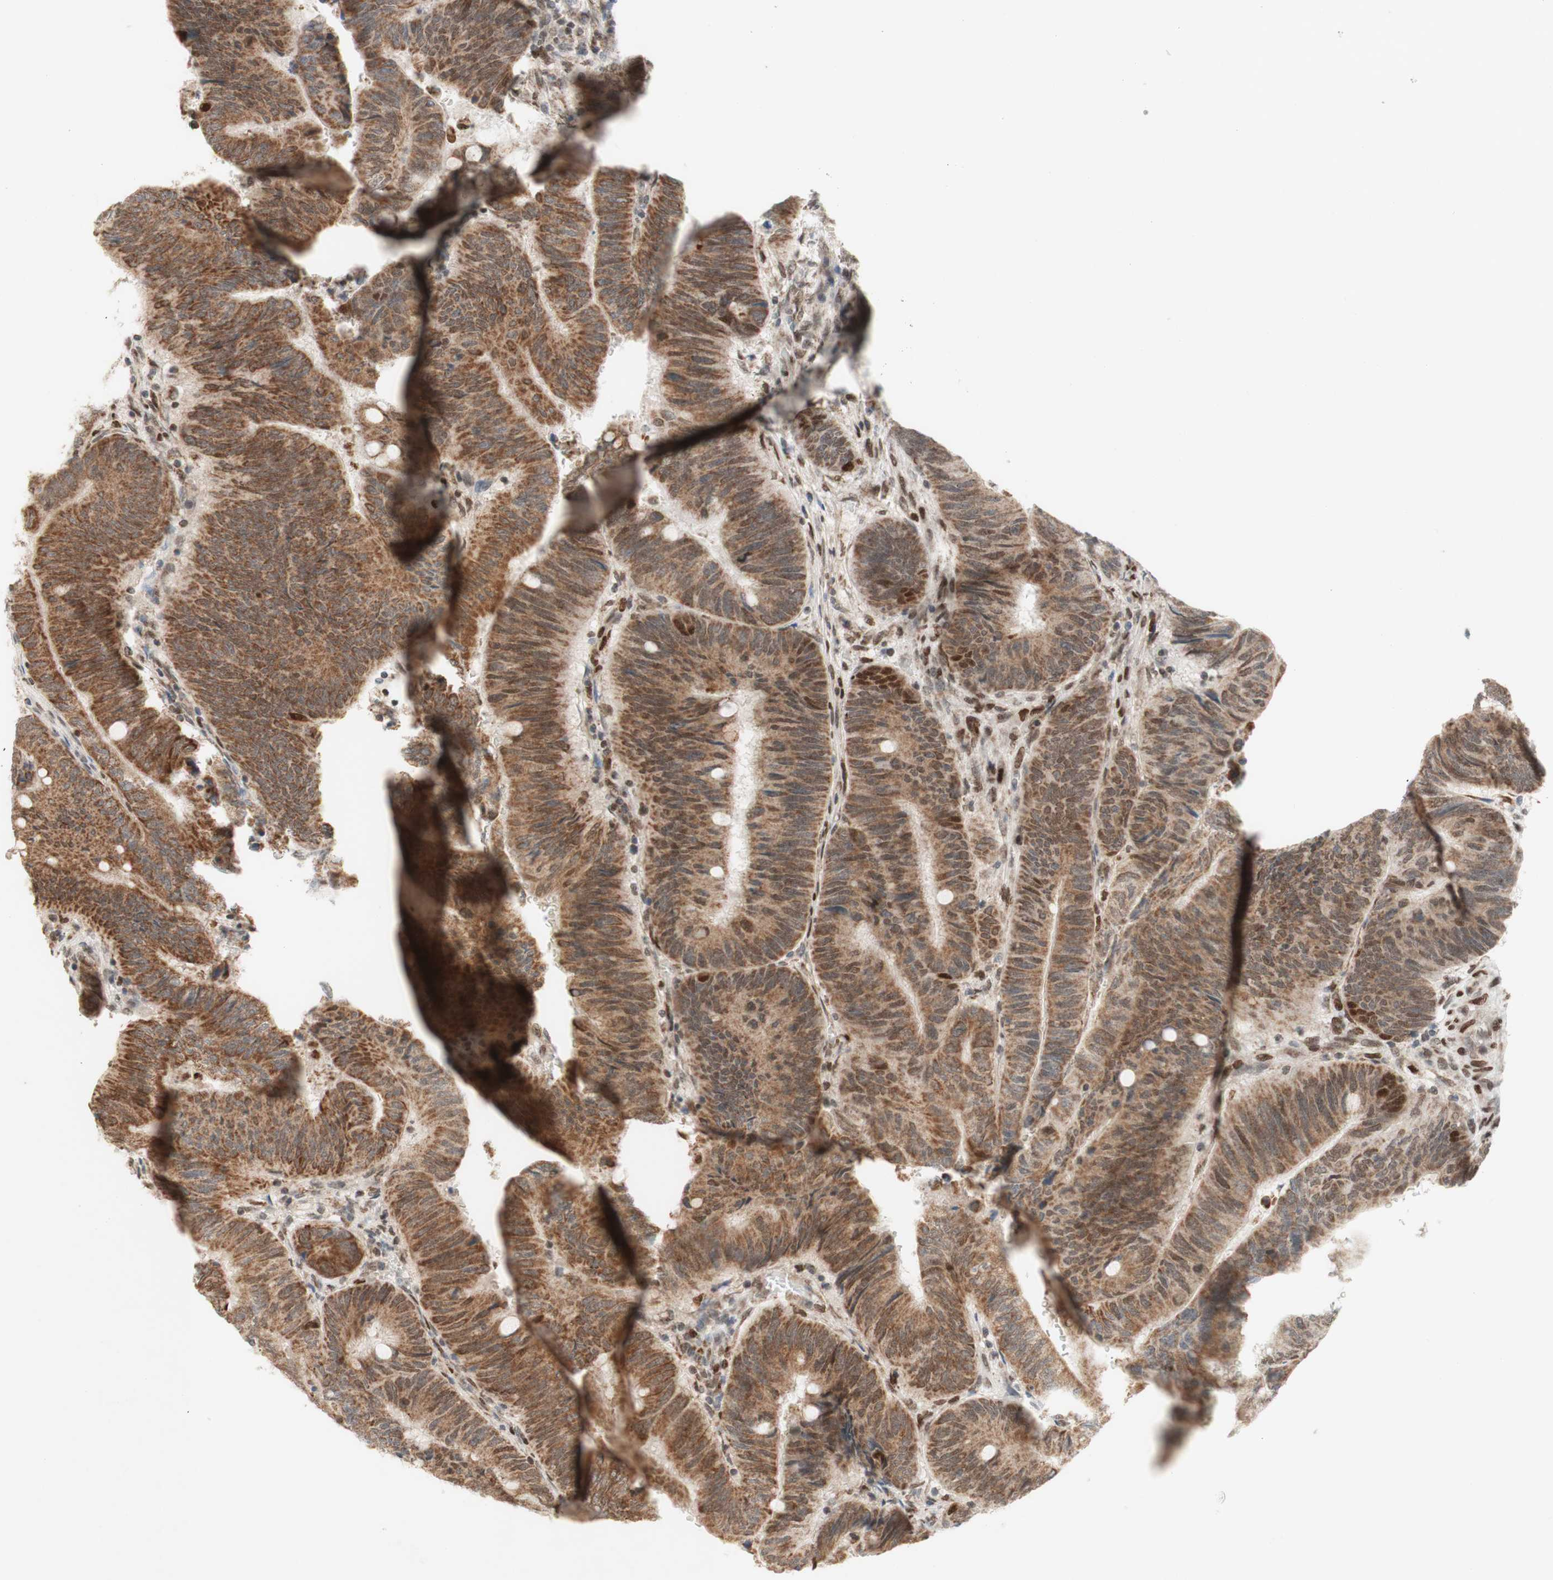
{"staining": {"intensity": "moderate", "quantity": ">75%", "location": "cytoplasmic/membranous"}, "tissue": "colorectal cancer", "cell_type": "Tumor cells", "image_type": "cancer", "snomed": [{"axis": "morphology", "description": "Normal tissue, NOS"}, {"axis": "morphology", "description": "Adenocarcinoma, NOS"}, {"axis": "topography", "description": "Rectum"}, {"axis": "topography", "description": "Peripheral nerve tissue"}], "caption": "Colorectal cancer (adenocarcinoma) stained with DAB (3,3'-diaminobenzidine) immunohistochemistry exhibits medium levels of moderate cytoplasmic/membranous positivity in approximately >75% of tumor cells. (Stains: DAB (3,3'-diaminobenzidine) in brown, nuclei in blue, Microscopy: brightfield microscopy at high magnification).", "gene": "DNMT3A", "patient": {"sex": "male", "age": 92}}